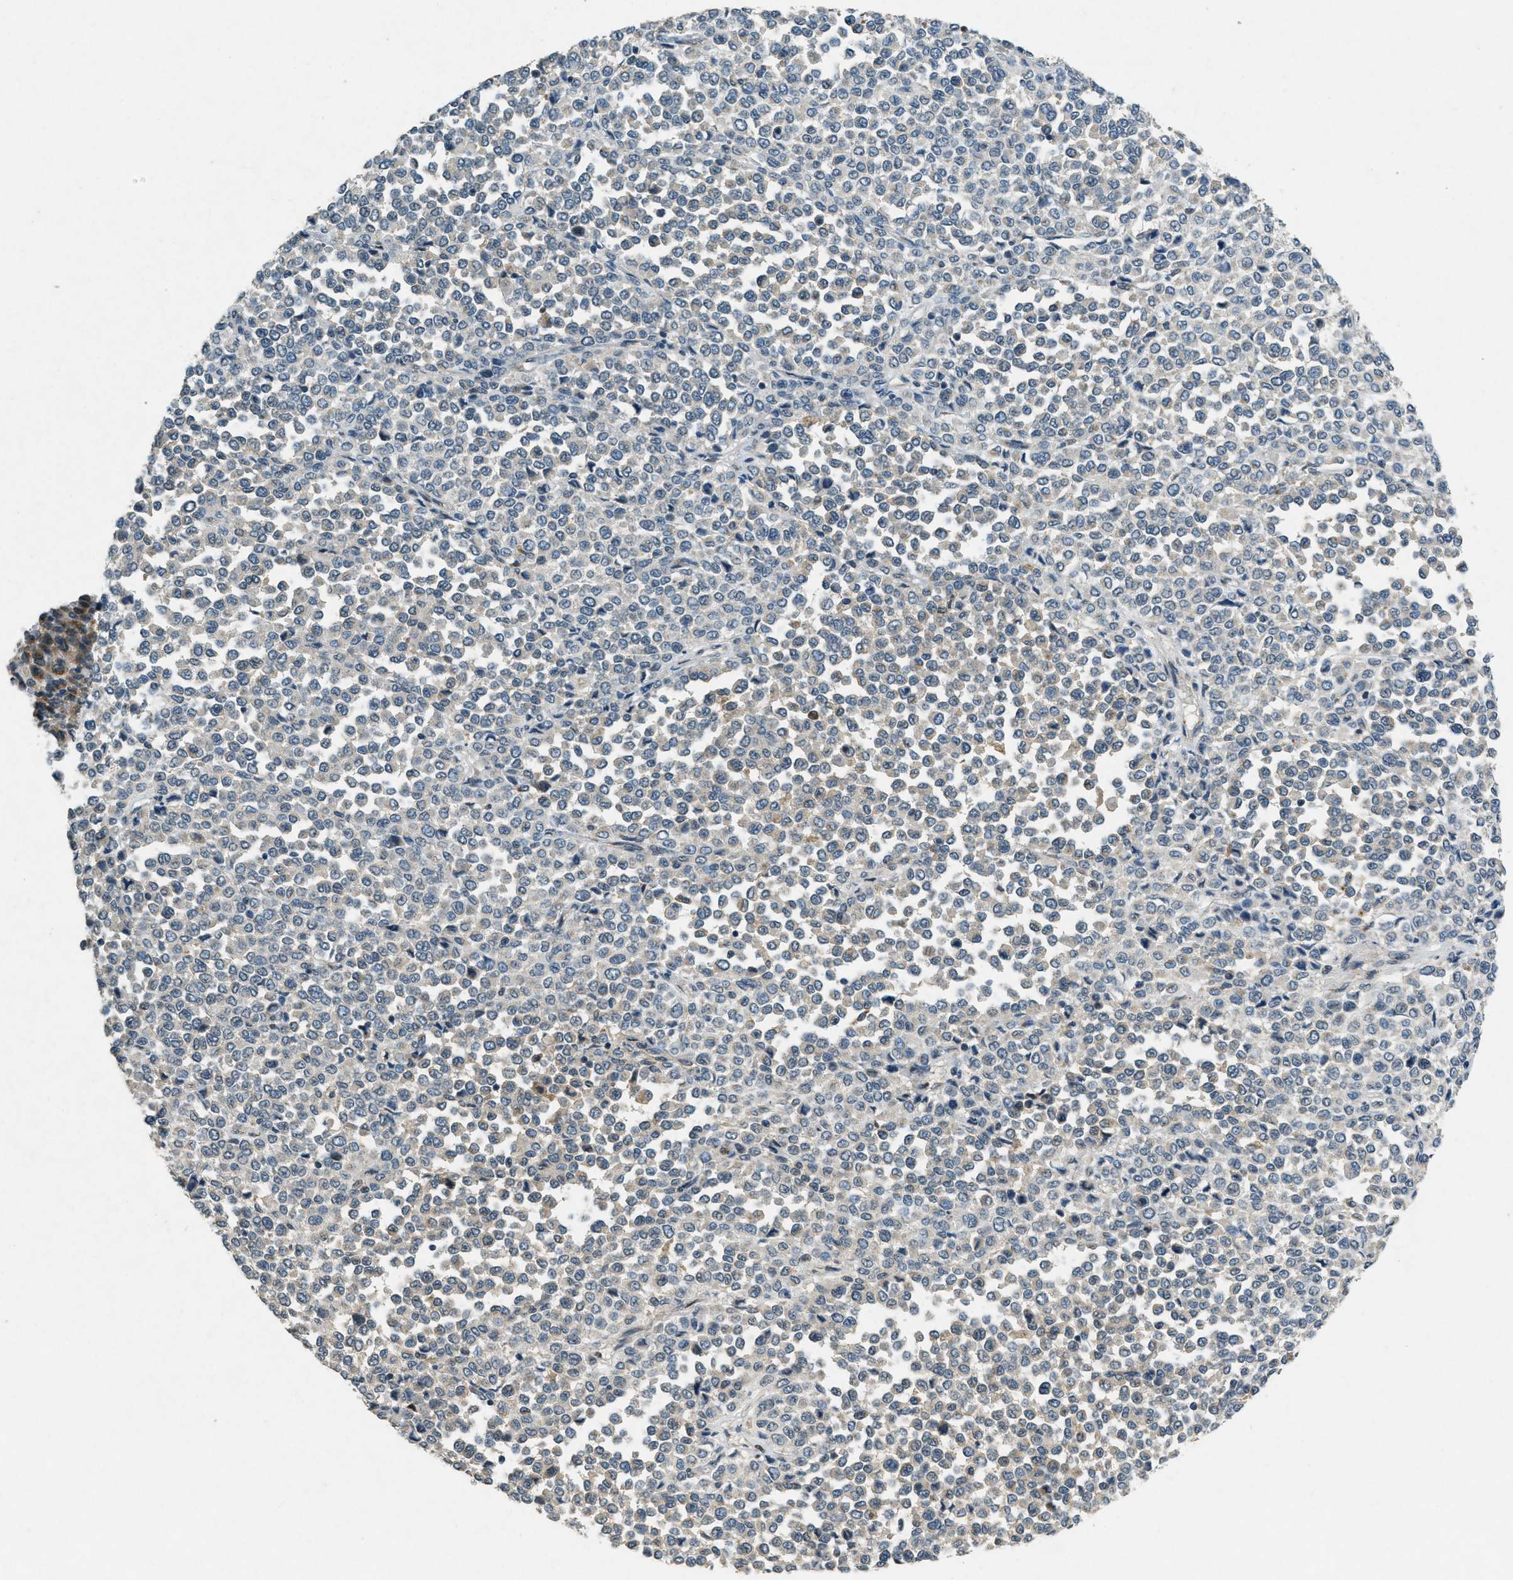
{"staining": {"intensity": "negative", "quantity": "none", "location": "none"}, "tissue": "melanoma", "cell_type": "Tumor cells", "image_type": "cancer", "snomed": [{"axis": "morphology", "description": "Malignant melanoma, Metastatic site"}, {"axis": "topography", "description": "Pancreas"}], "caption": "The immunohistochemistry (IHC) histopathology image has no significant staining in tumor cells of malignant melanoma (metastatic site) tissue.", "gene": "RAB3D", "patient": {"sex": "female", "age": 30}}